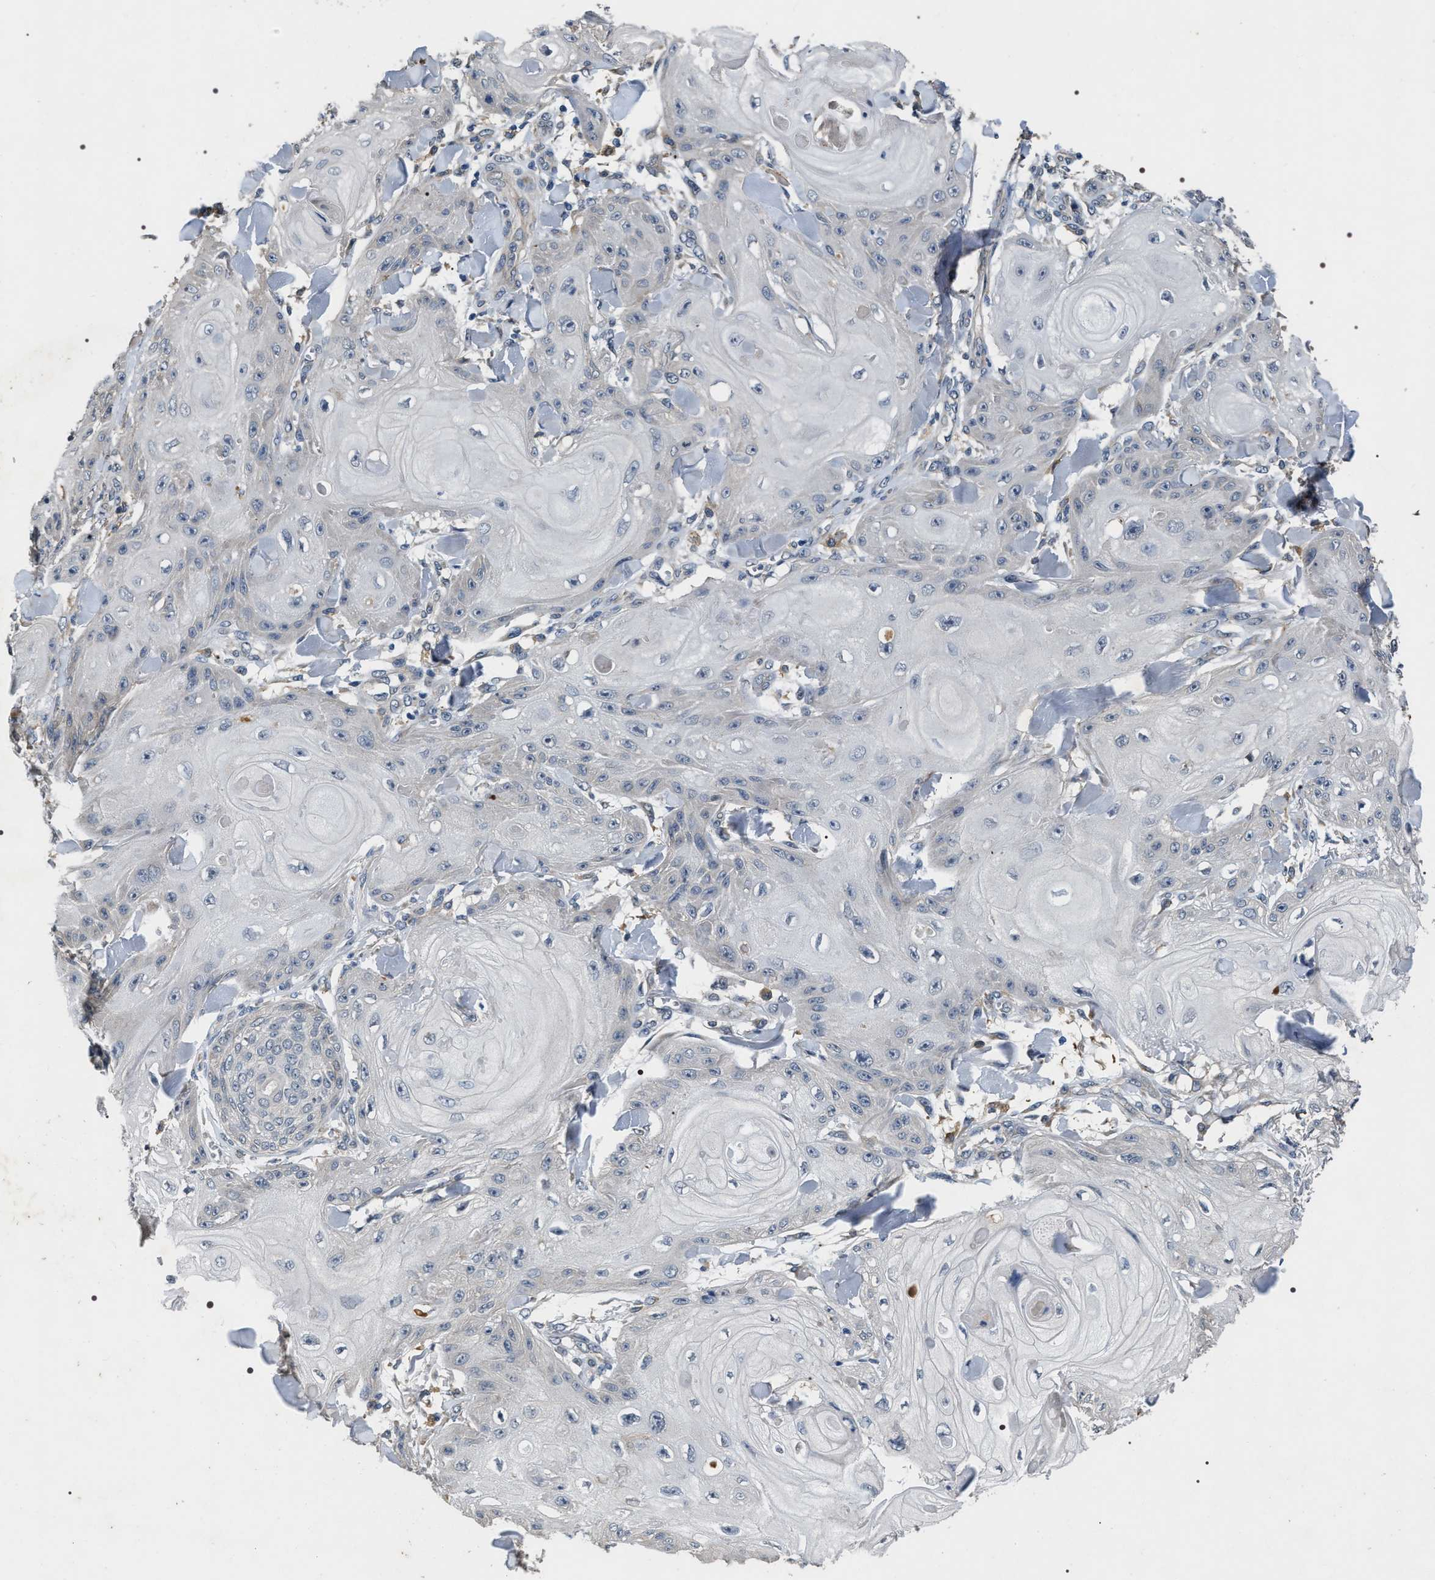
{"staining": {"intensity": "negative", "quantity": "none", "location": "none"}, "tissue": "skin cancer", "cell_type": "Tumor cells", "image_type": "cancer", "snomed": [{"axis": "morphology", "description": "Squamous cell carcinoma, NOS"}, {"axis": "topography", "description": "Skin"}], "caption": "Skin cancer (squamous cell carcinoma) was stained to show a protein in brown. There is no significant staining in tumor cells.", "gene": "IFT81", "patient": {"sex": "male", "age": 74}}